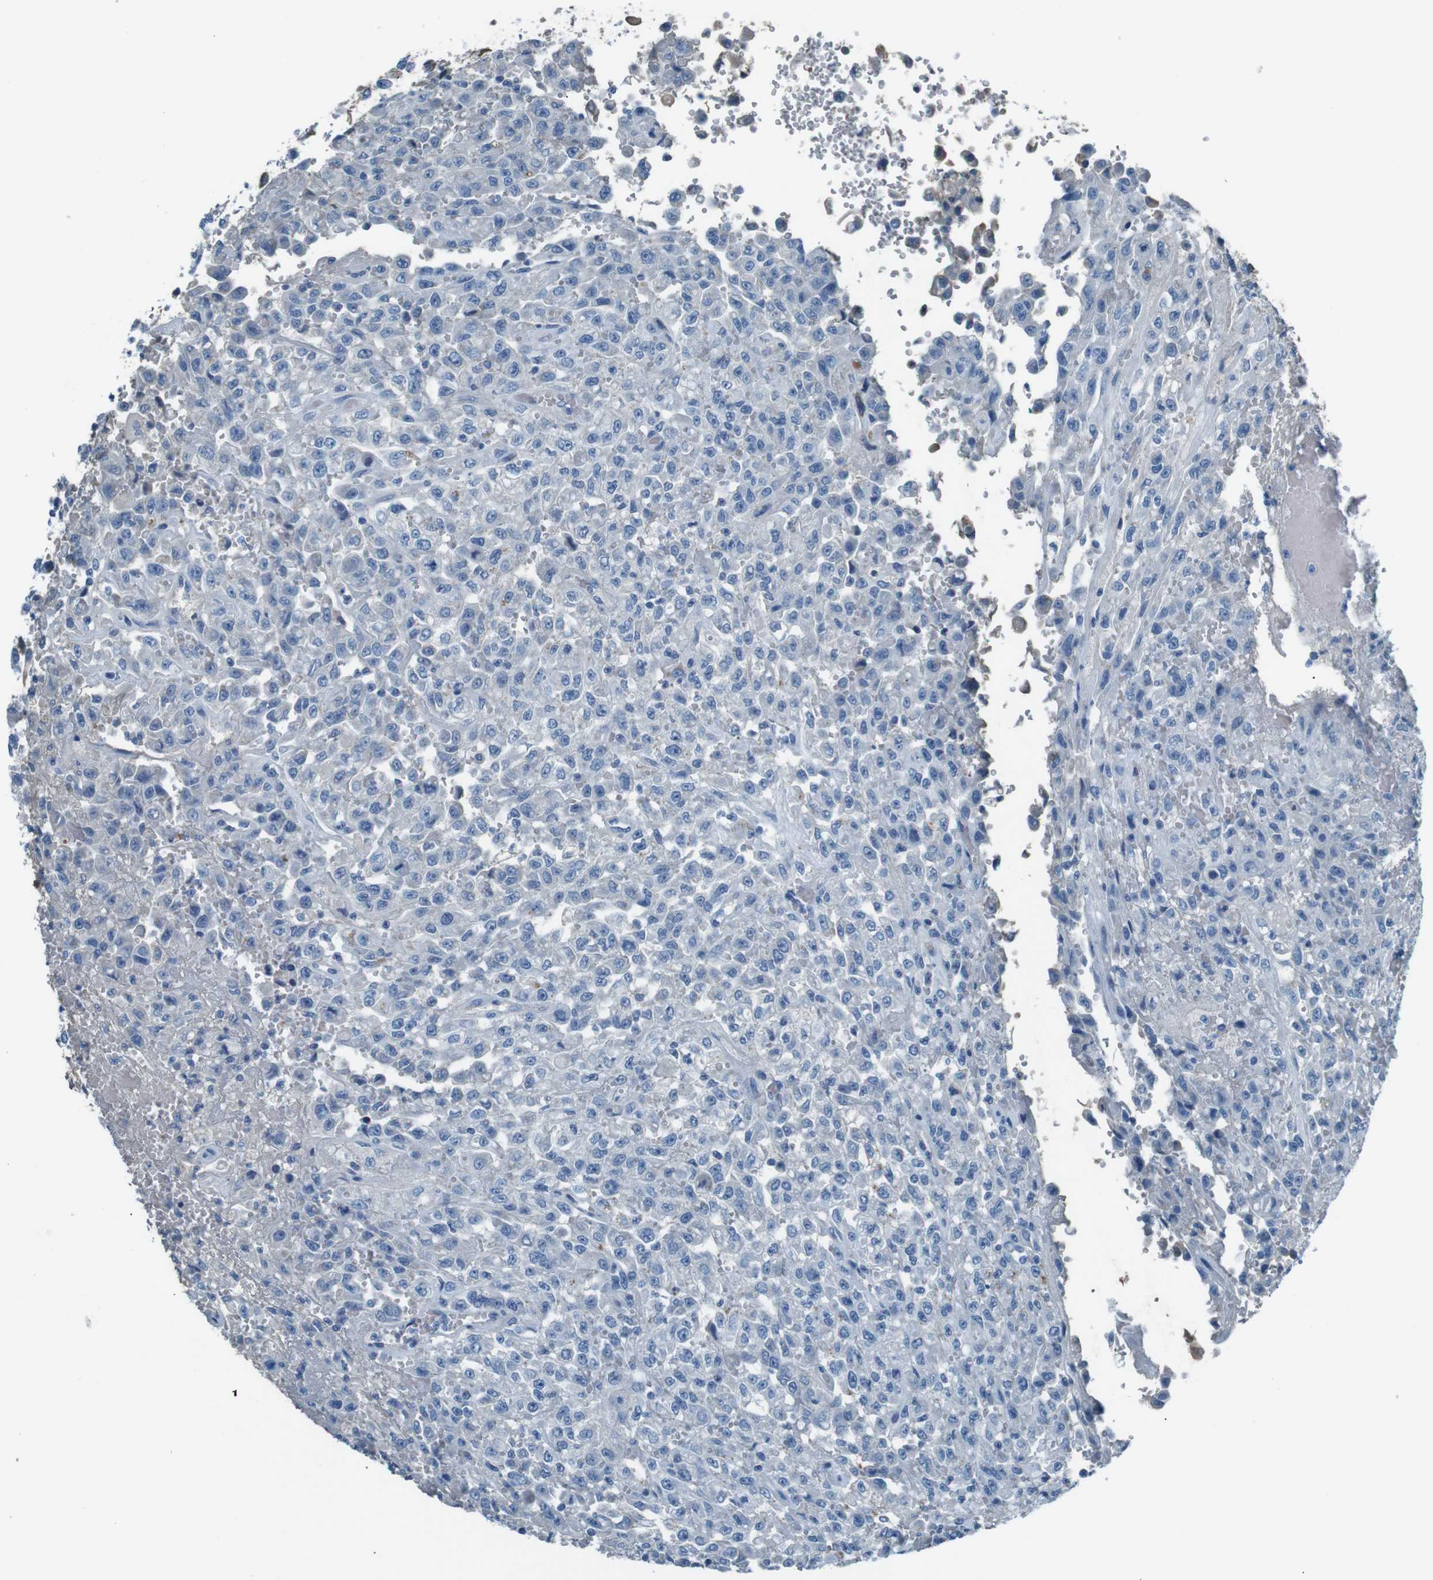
{"staining": {"intensity": "negative", "quantity": "none", "location": "none"}, "tissue": "urothelial cancer", "cell_type": "Tumor cells", "image_type": "cancer", "snomed": [{"axis": "morphology", "description": "Urothelial carcinoma, High grade"}, {"axis": "topography", "description": "Urinary bladder"}], "caption": "IHC photomicrograph of human urothelial carcinoma (high-grade) stained for a protein (brown), which displays no expression in tumor cells.", "gene": "LEP", "patient": {"sex": "male", "age": 46}}